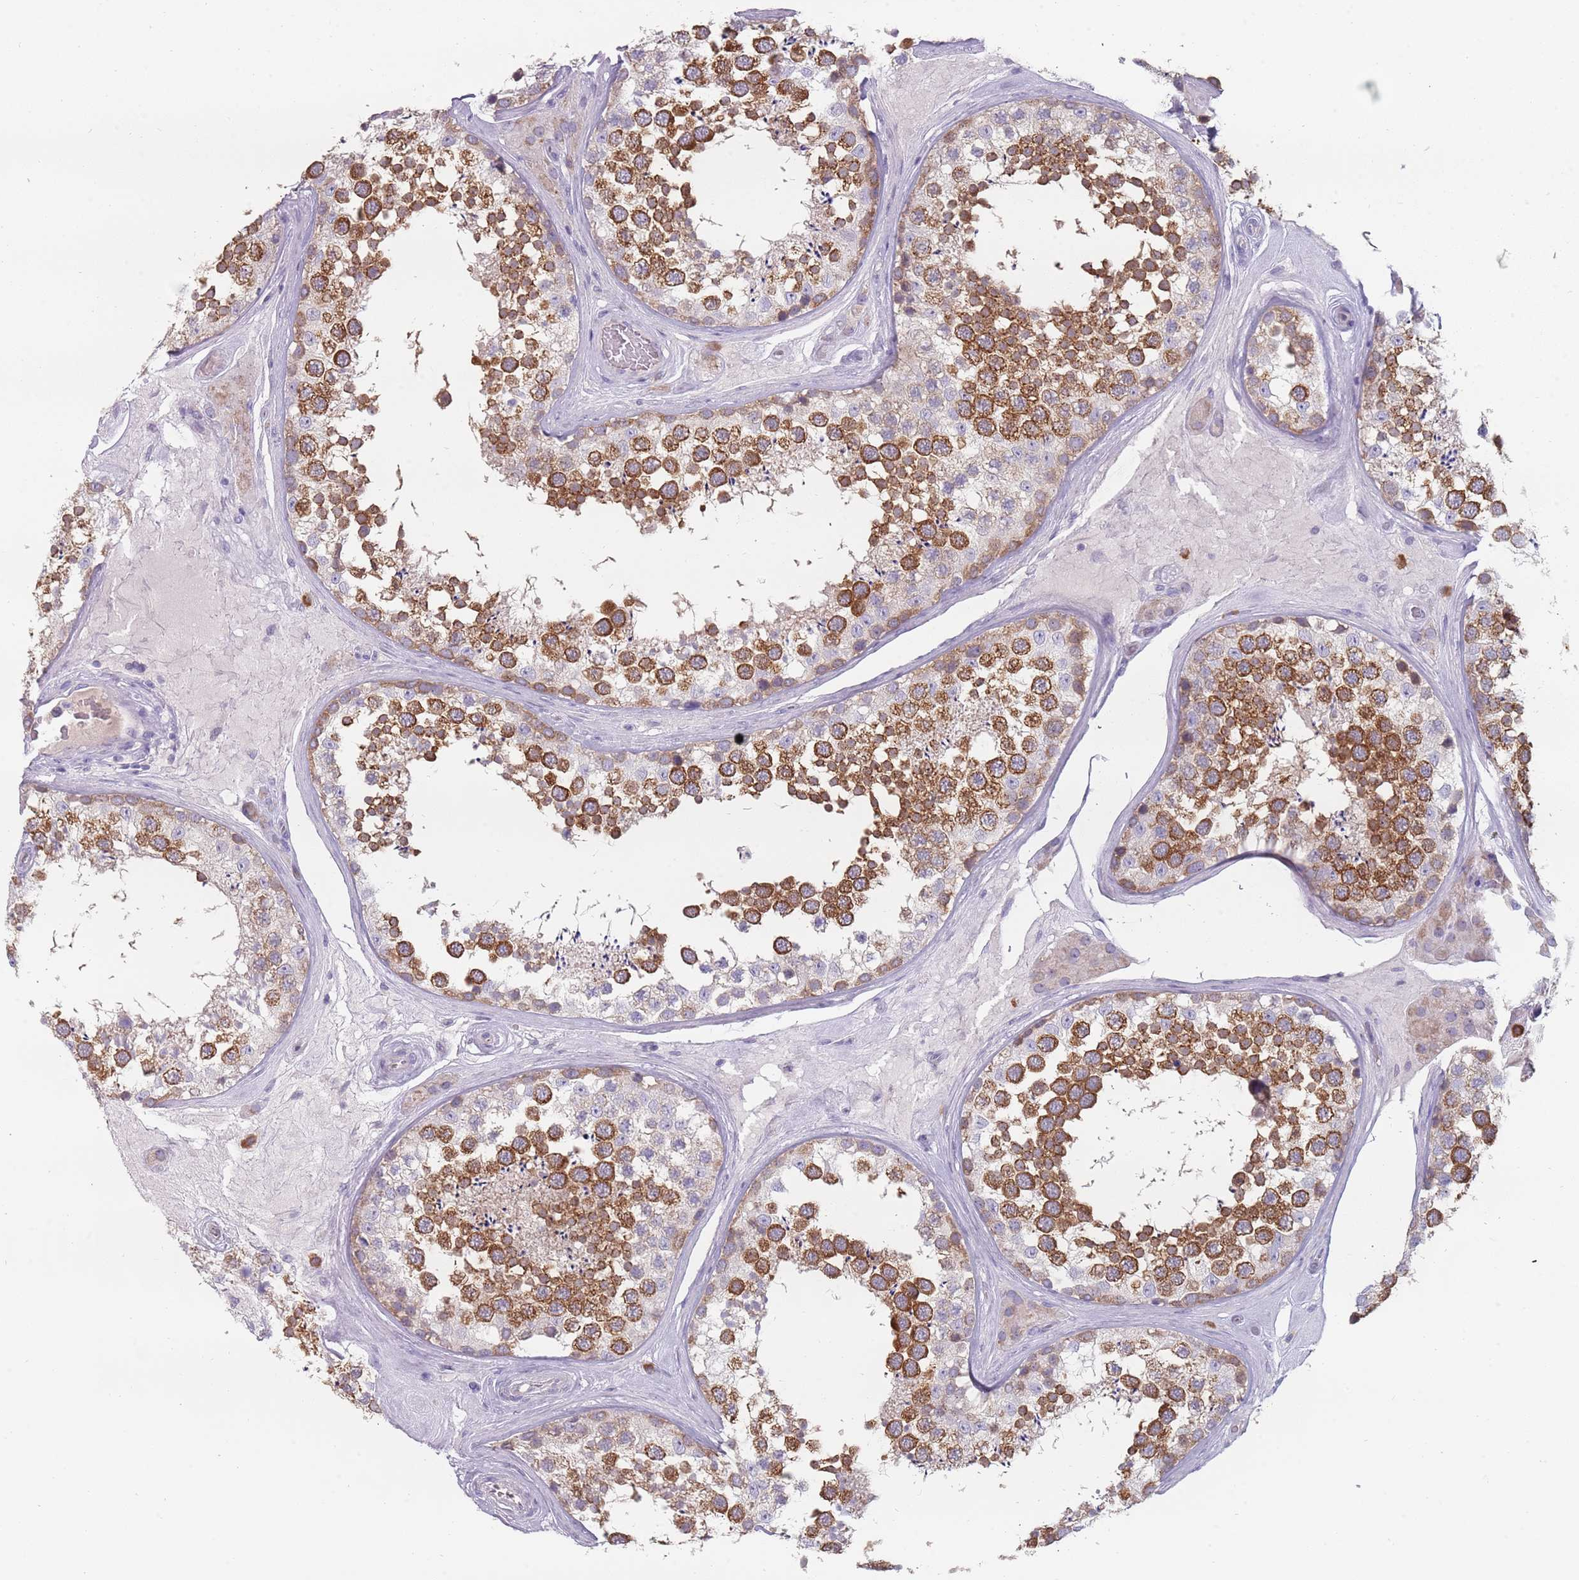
{"staining": {"intensity": "strong", "quantity": ">75%", "location": "cytoplasmic/membranous"}, "tissue": "testis", "cell_type": "Cells in seminiferous ducts", "image_type": "normal", "snomed": [{"axis": "morphology", "description": "Normal tissue, NOS"}, {"axis": "topography", "description": "Testis"}], "caption": "A high amount of strong cytoplasmic/membranous expression is appreciated in about >75% of cells in seminiferous ducts in normal testis.", "gene": "DDX4", "patient": {"sex": "male", "age": 46}}